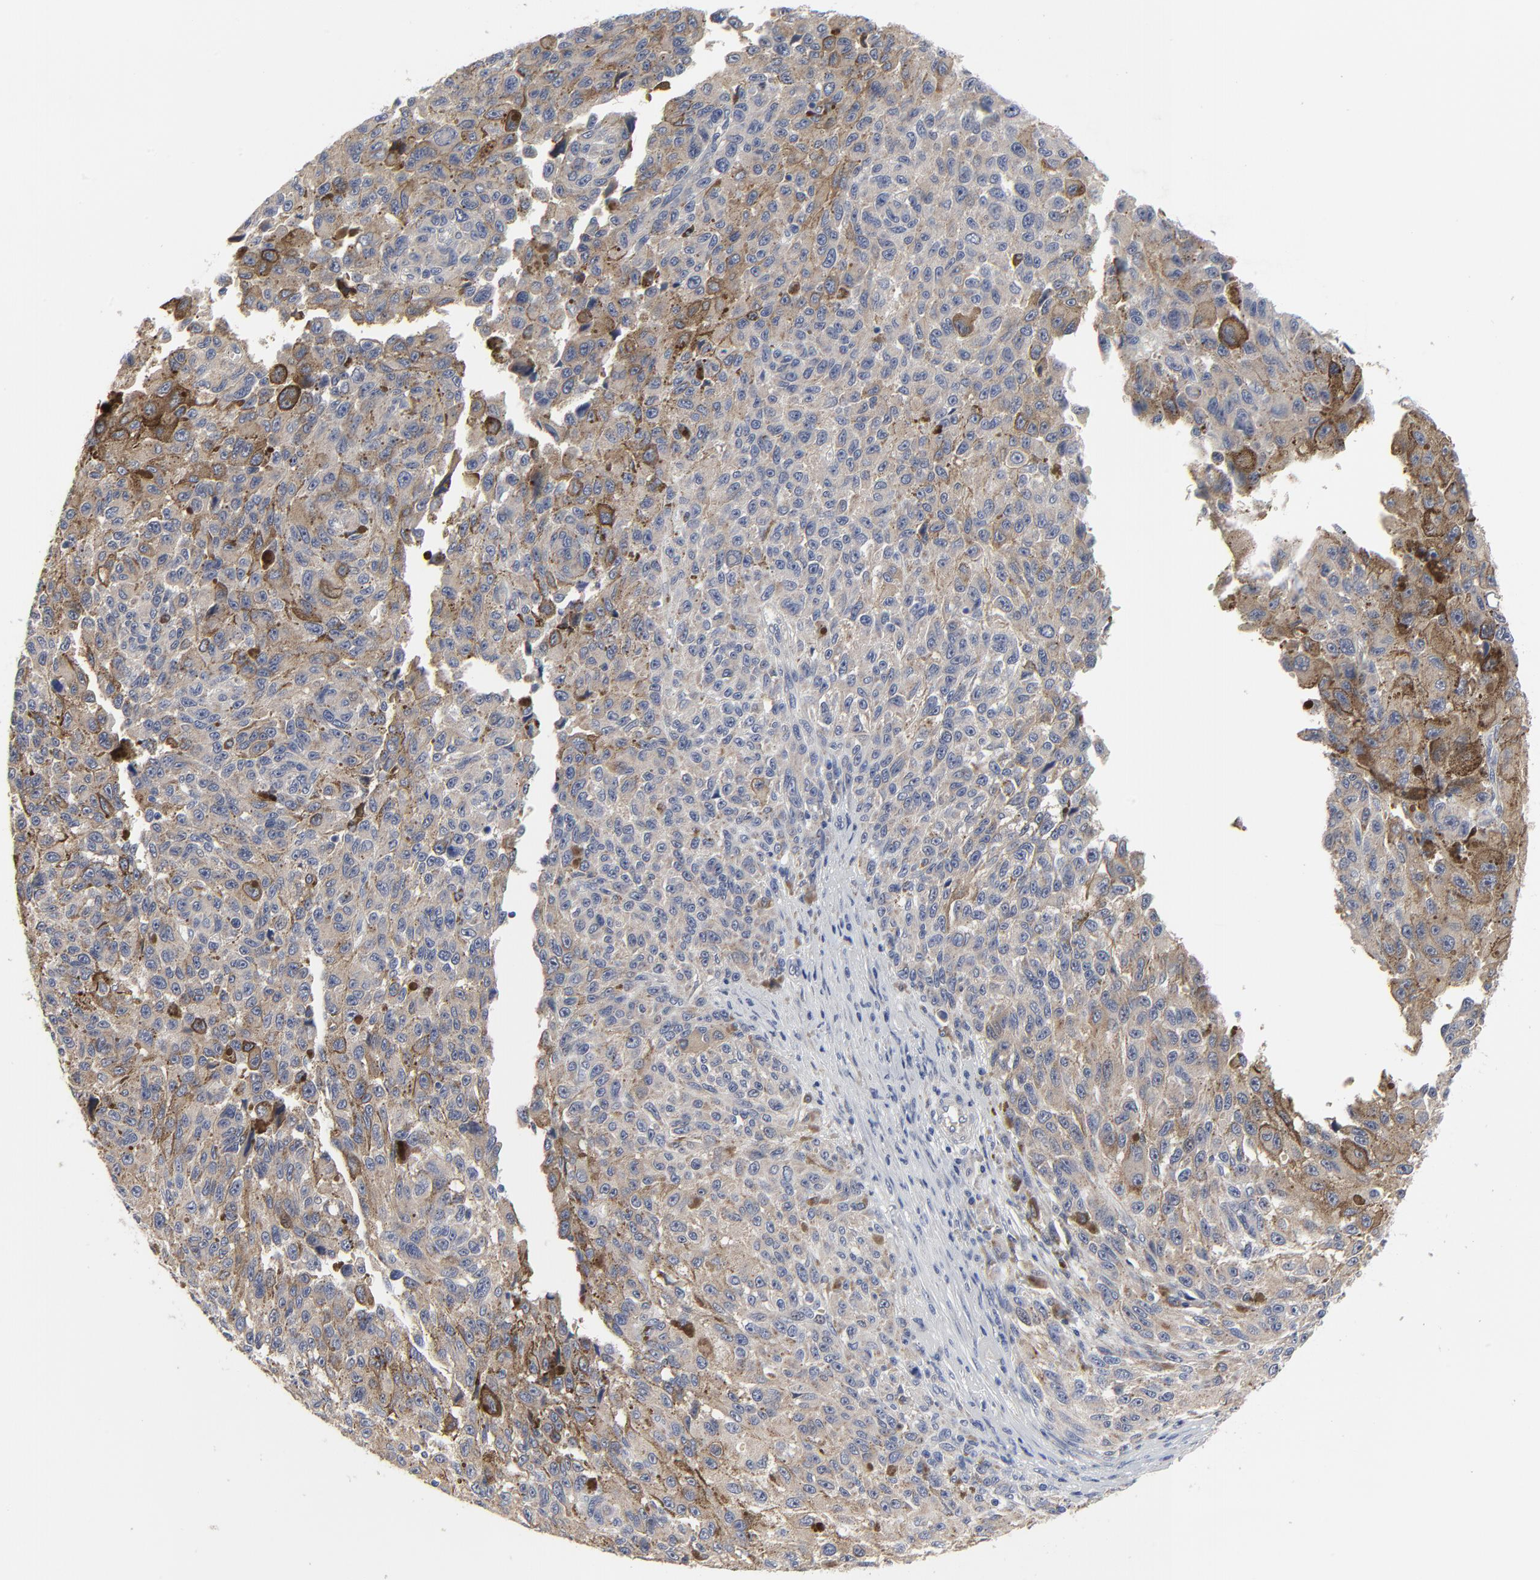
{"staining": {"intensity": "weak", "quantity": ">75%", "location": "cytoplasmic/membranous"}, "tissue": "melanoma", "cell_type": "Tumor cells", "image_type": "cancer", "snomed": [{"axis": "morphology", "description": "Malignant melanoma, NOS"}, {"axis": "topography", "description": "Skin"}], "caption": "The immunohistochemical stain labels weak cytoplasmic/membranous positivity in tumor cells of malignant melanoma tissue. The staining is performed using DAB (3,3'-diaminobenzidine) brown chromogen to label protein expression. The nuclei are counter-stained blue using hematoxylin.", "gene": "DHRSX", "patient": {"sex": "male", "age": 81}}